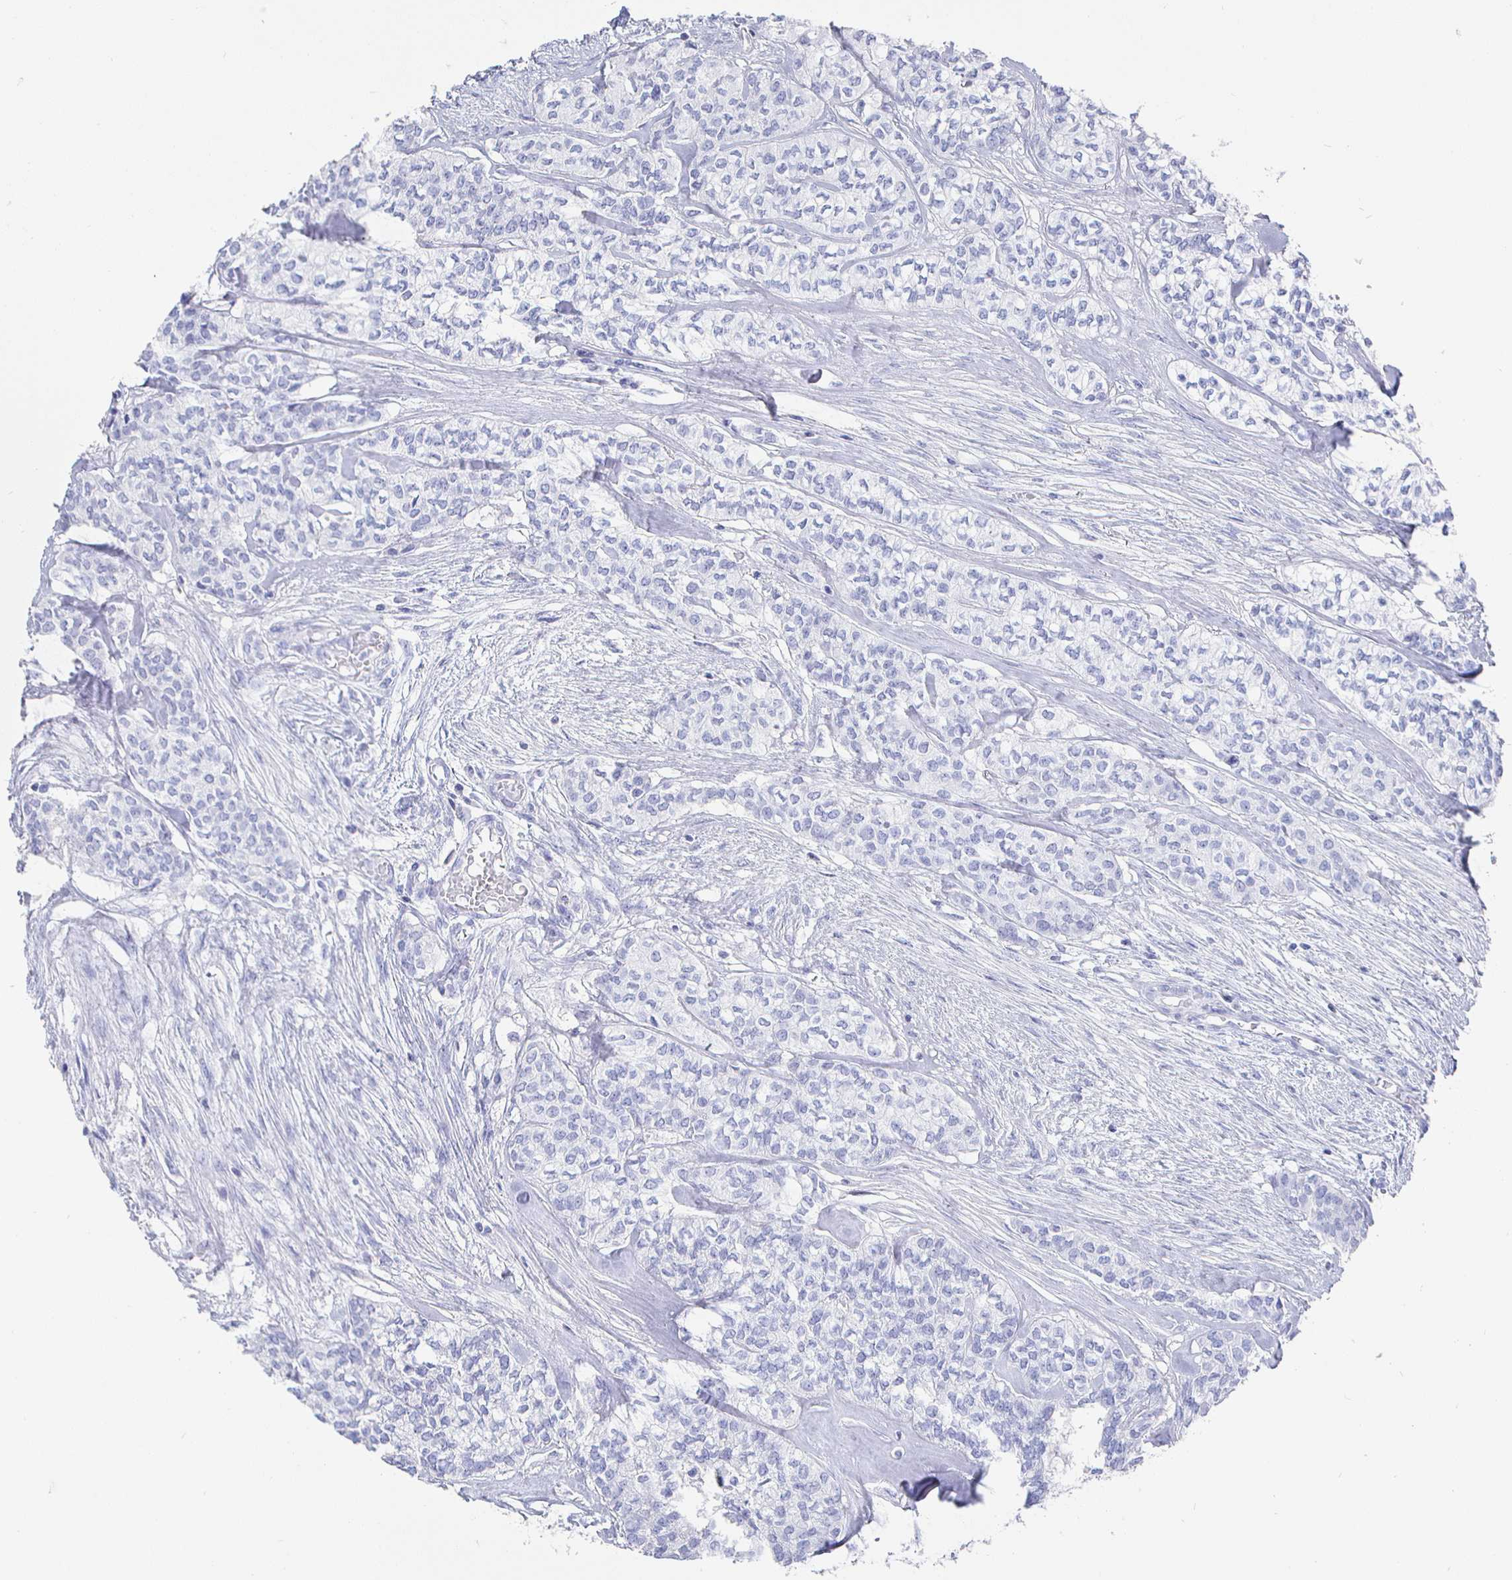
{"staining": {"intensity": "negative", "quantity": "none", "location": "none"}, "tissue": "head and neck cancer", "cell_type": "Tumor cells", "image_type": "cancer", "snomed": [{"axis": "morphology", "description": "Adenocarcinoma, NOS"}, {"axis": "topography", "description": "Head-Neck"}], "caption": "Tumor cells are negative for brown protein staining in head and neck cancer. (DAB (3,3'-diaminobenzidine) immunohistochemistry (IHC), high magnification).", "gene": "CLCA1", "patient": {"sex": "male", "age": 81}}